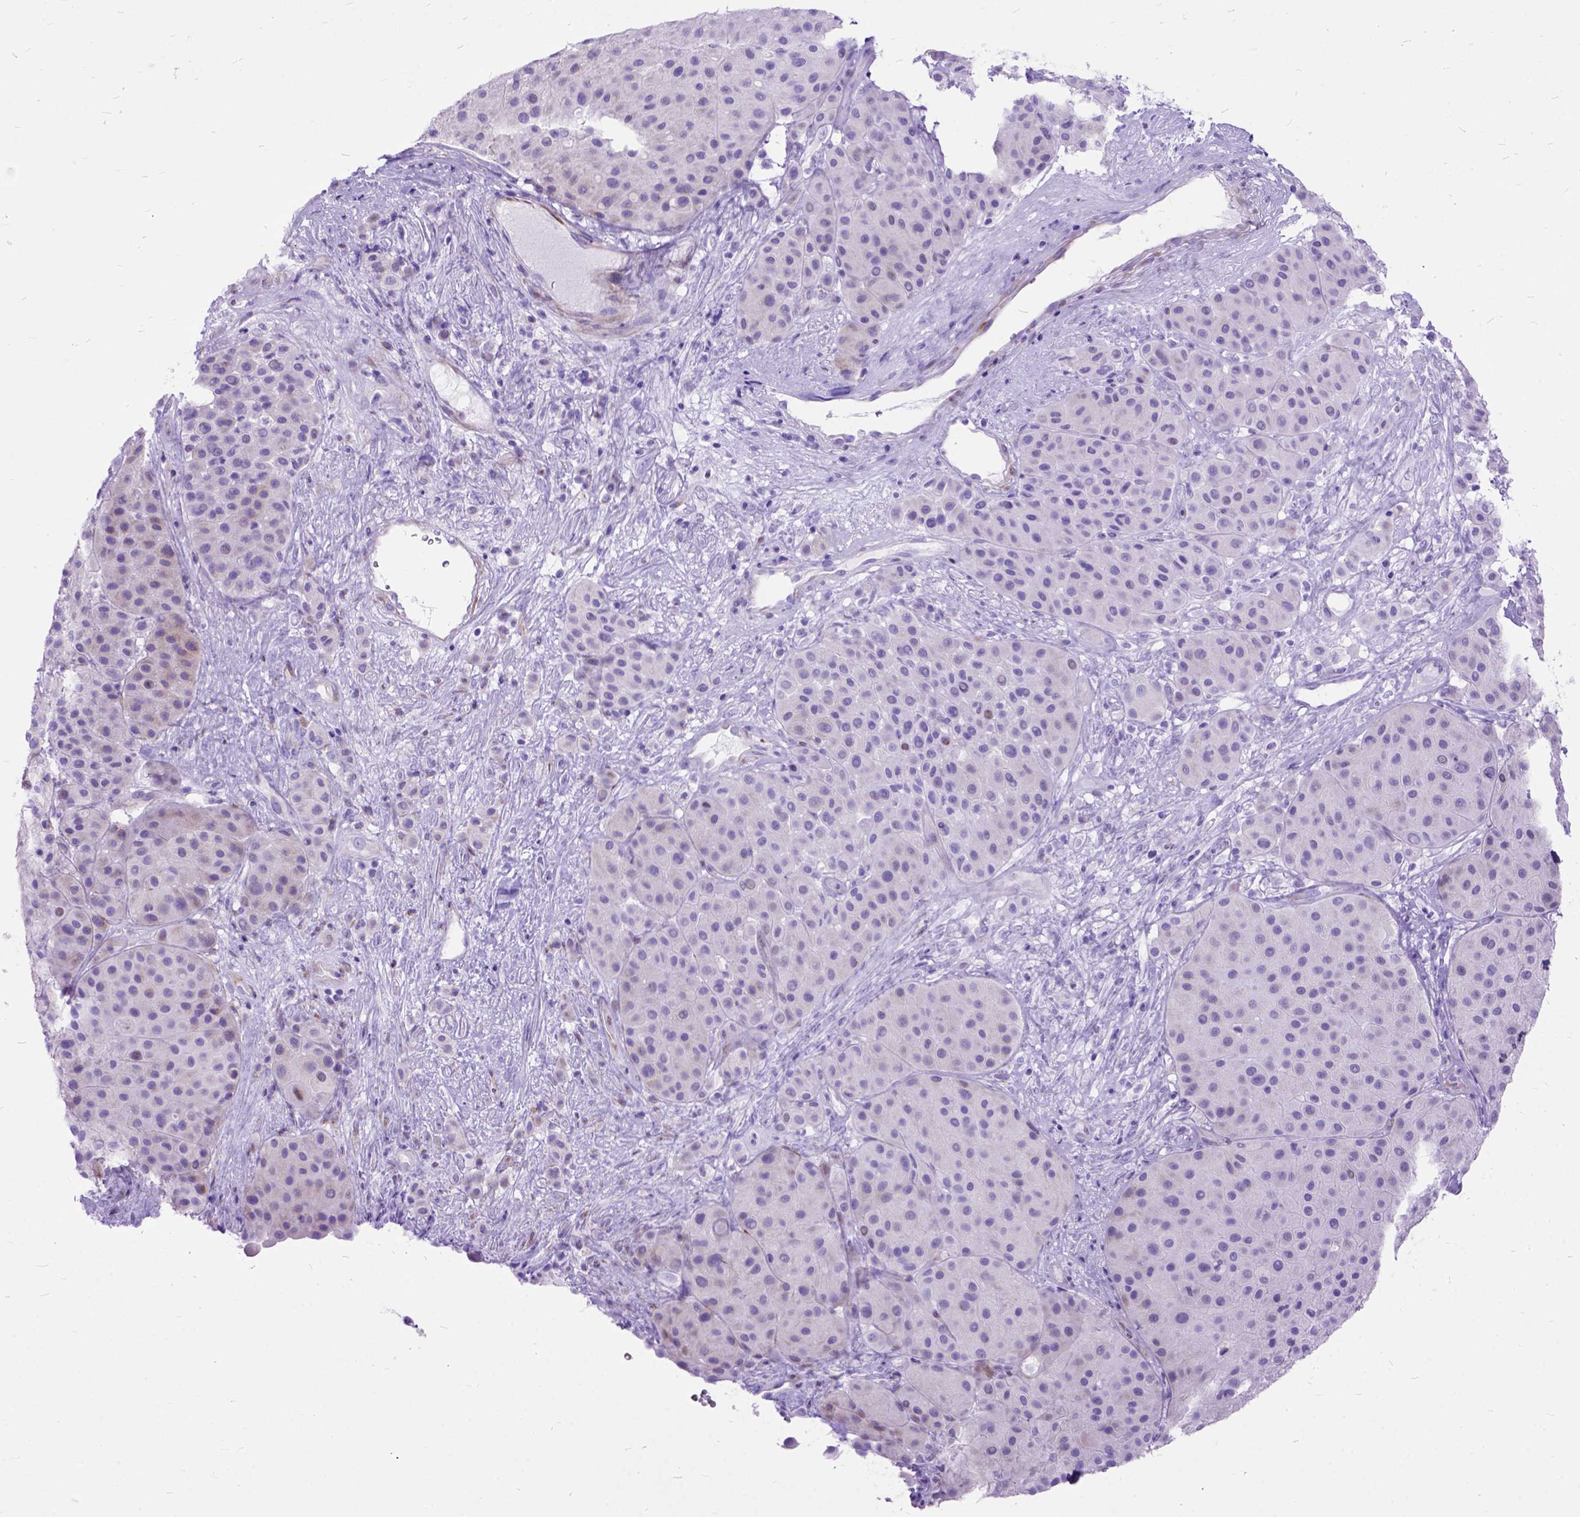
{"staining": {"intensity": "negative", "quantity": "none", "location": "none"}, "tissue": "melanoma", "cell_type": "Tumor cells", "image_type": "cancer", "snomed": [{"axis": "morphology", "description": "Malignant melanoma, Metastatic site"}, {"axis": "topography", "description": "Smooth muscle"}], "caption": "Immunohistochemistry image of human melanoma stained for a protein (brown), which shows no positivity in tumor cells.", "gene": "DNAH2", "patient": {"sex": "male", "age": 41}}